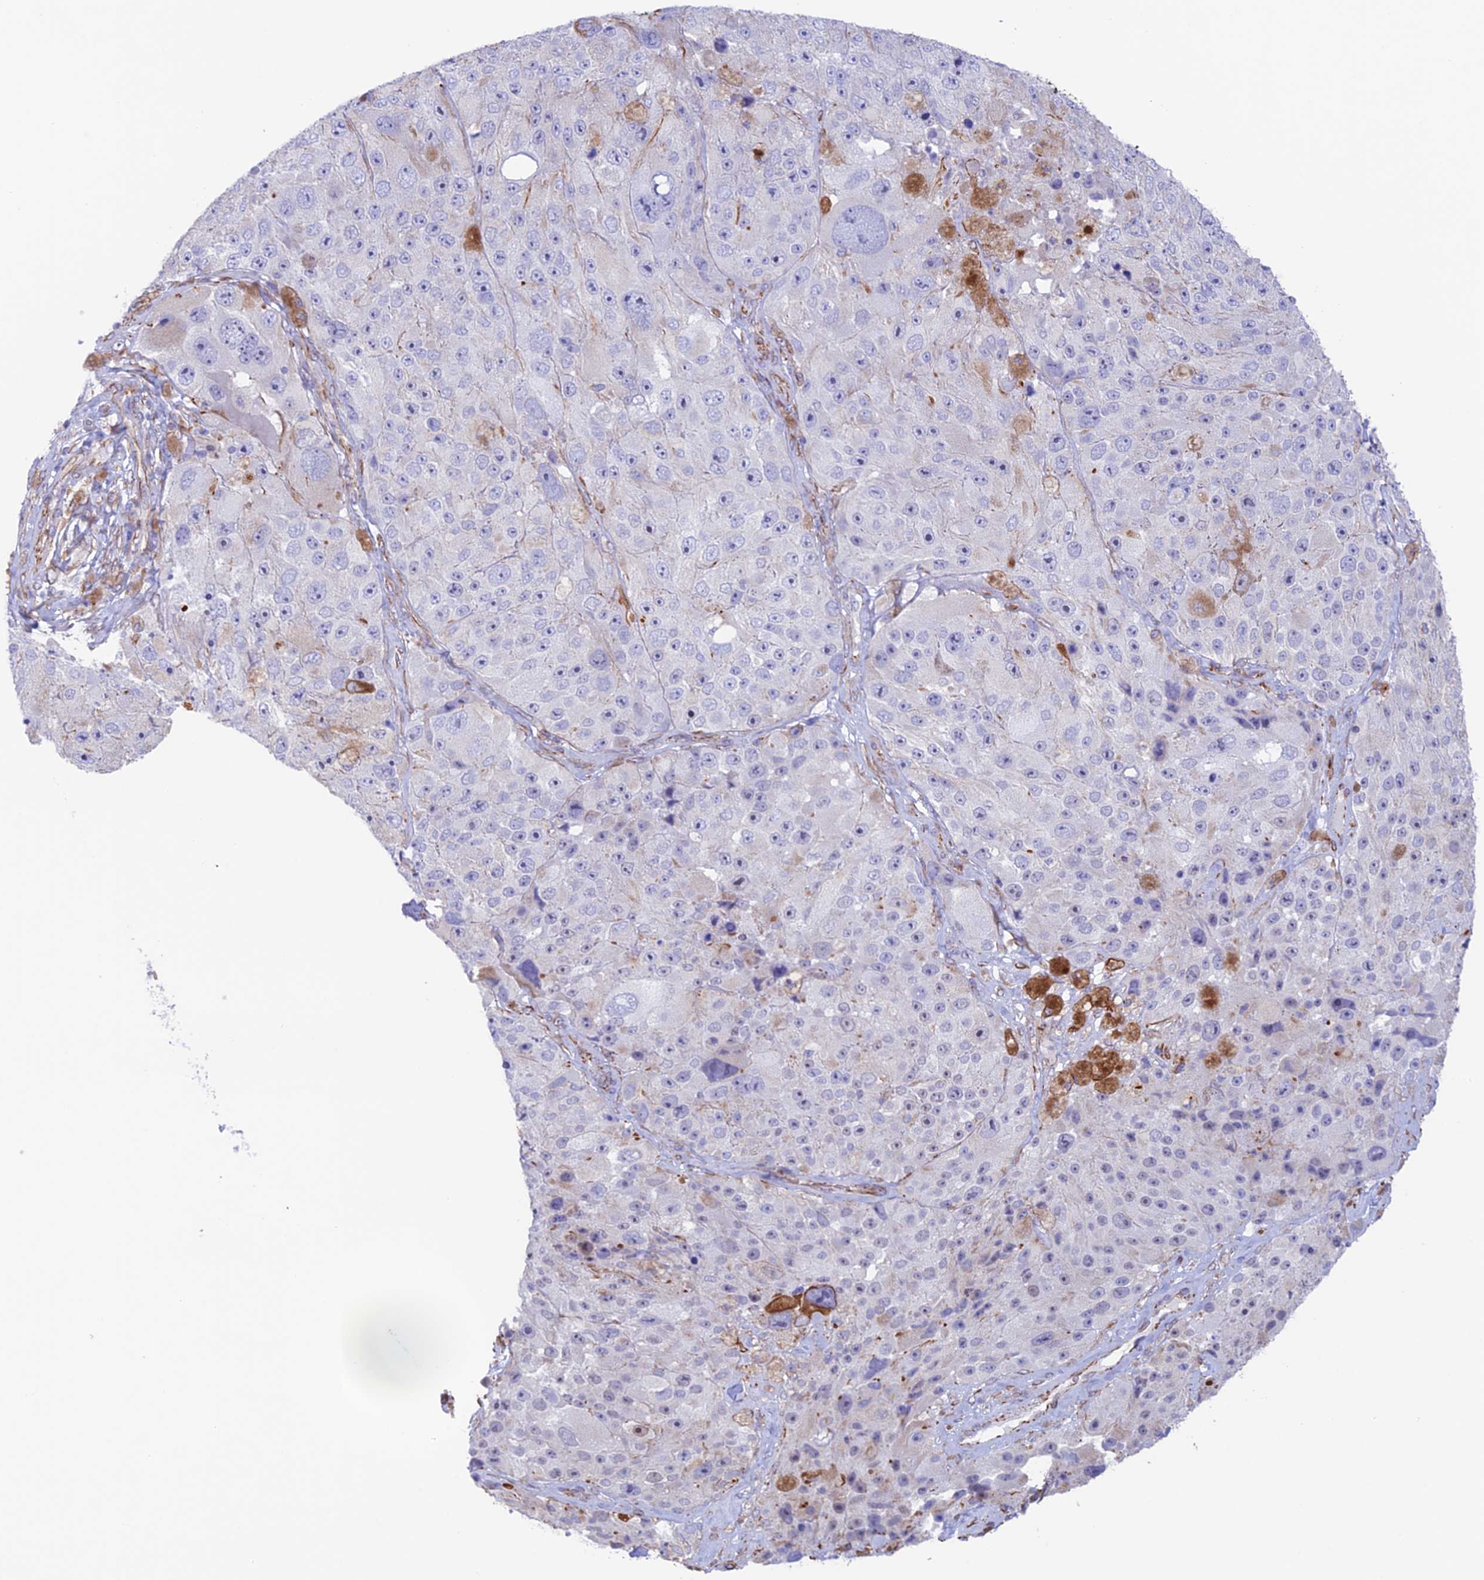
{"staining": {"intensity": "negative", "quantity": "none", "location": "none"}, "tissue": "melanoma", "cell_type": "Tumor cells", "image_type": "cancer", "snomed": [{"axis": "morphology", "description": "Malignant melanoma, Metastatic site"}, {"axis": "topography", "description": "Lymph node"}], "caption": "This image is of malignant melanoma (metastatic site) stained with immunohistochemistry to label a protein in brown with the nuclei are counter-stained blue. There is no positivity in tumor cells.", "gene": "ZNF652", "patient": {"sex": "male", "age": 62}}